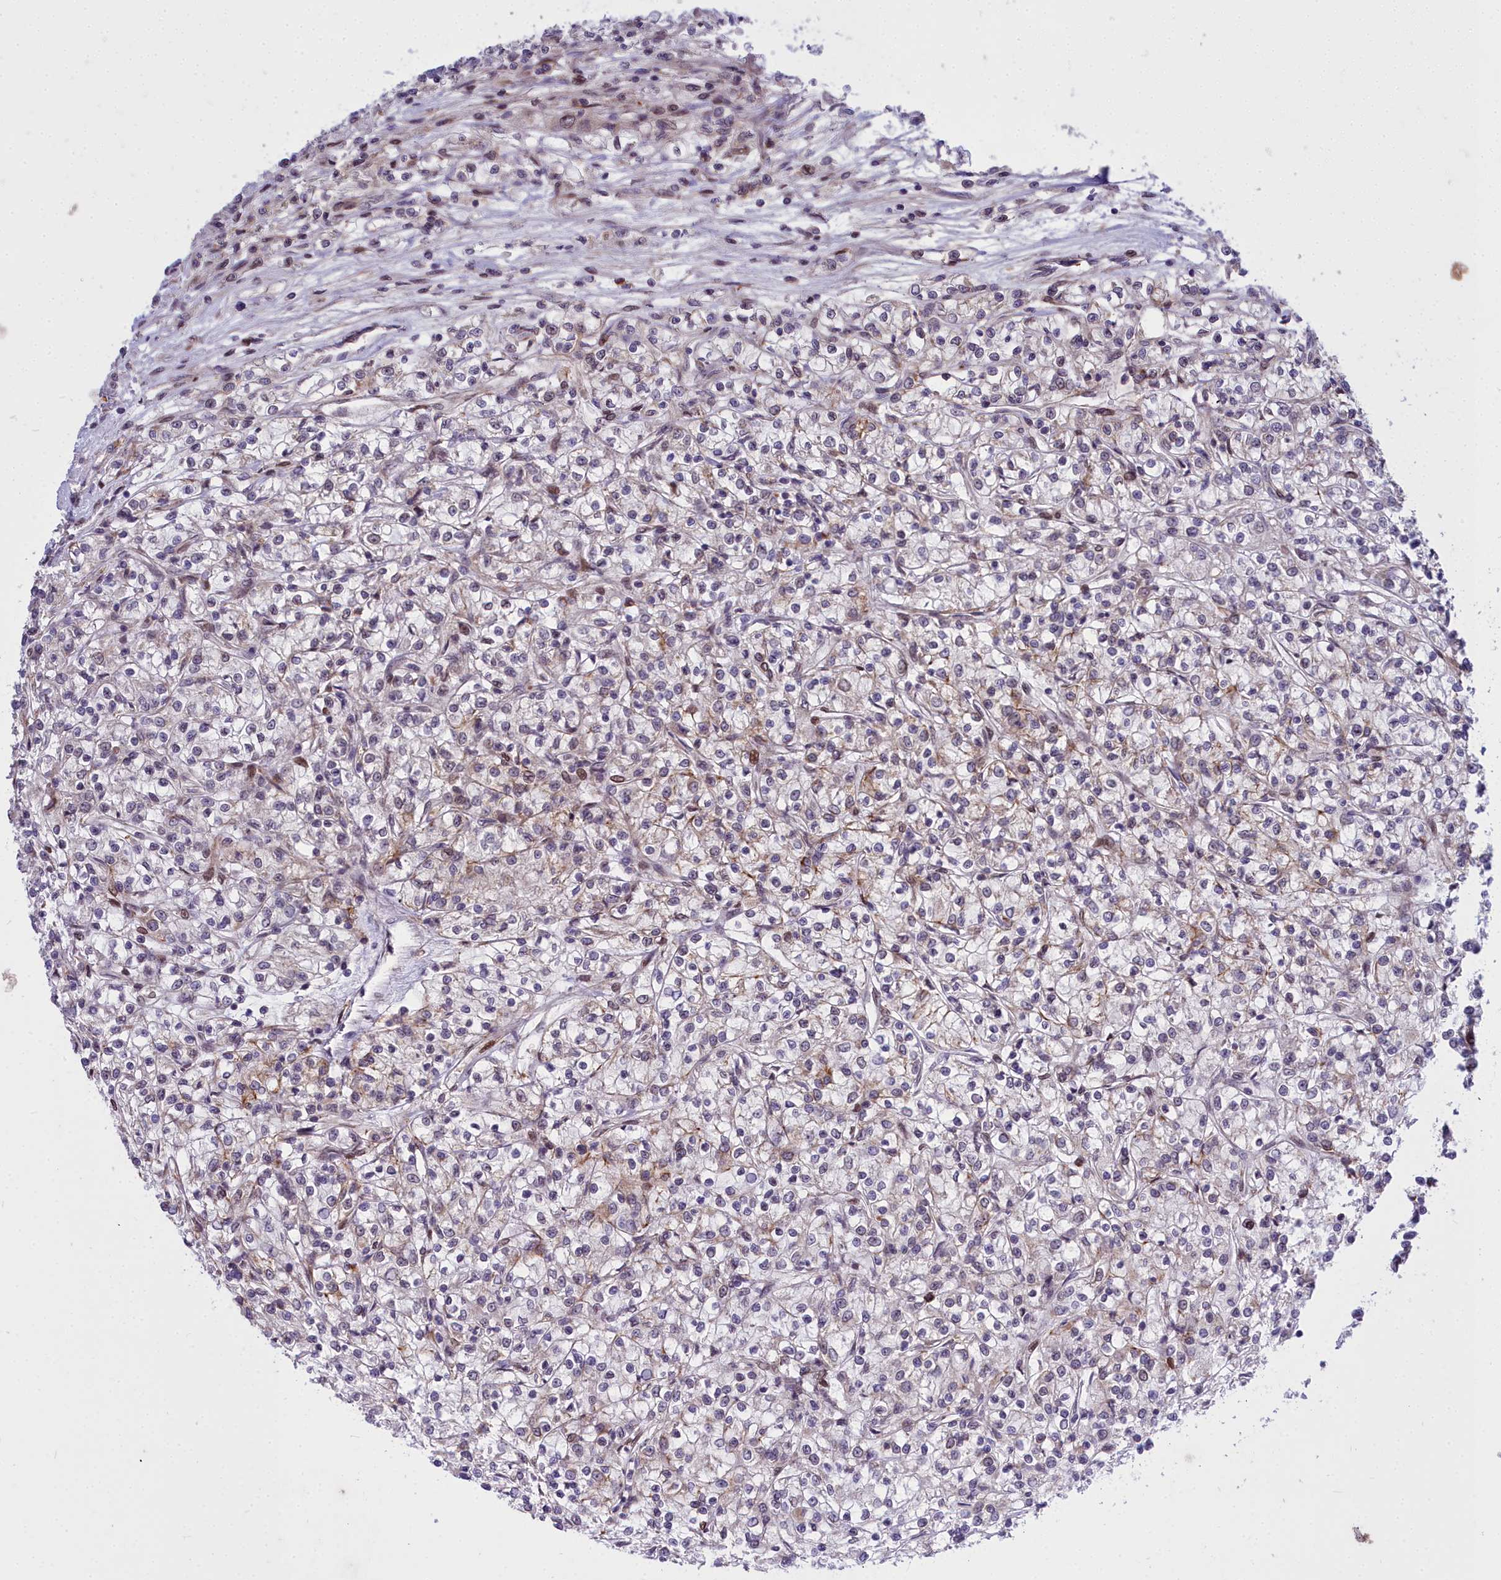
{"staining": {"intensity": "moderate", "quantity": "<25%", "location": "nuclear"}, "tissue": "renal cancer", "cell_type": "Tumor cells", "image_type": "cancer", "snomed": [{"axis": "morphology", "description": "Adenocarcinoma, NOS"}, {"axis": "topography", "description": "Kidney"}], "caption": "Immunohistochemical staining of adenocarcinoma (renal) demonstrates moderate nuclear protein staining in about <25% of tumor cells. Using DAB (brown) and hematoxylin (blue) stains, captured at high magnification using brightfield microscopy.", "gene": "ABCB8", "patient": {"sex": "female", "age": 59}}